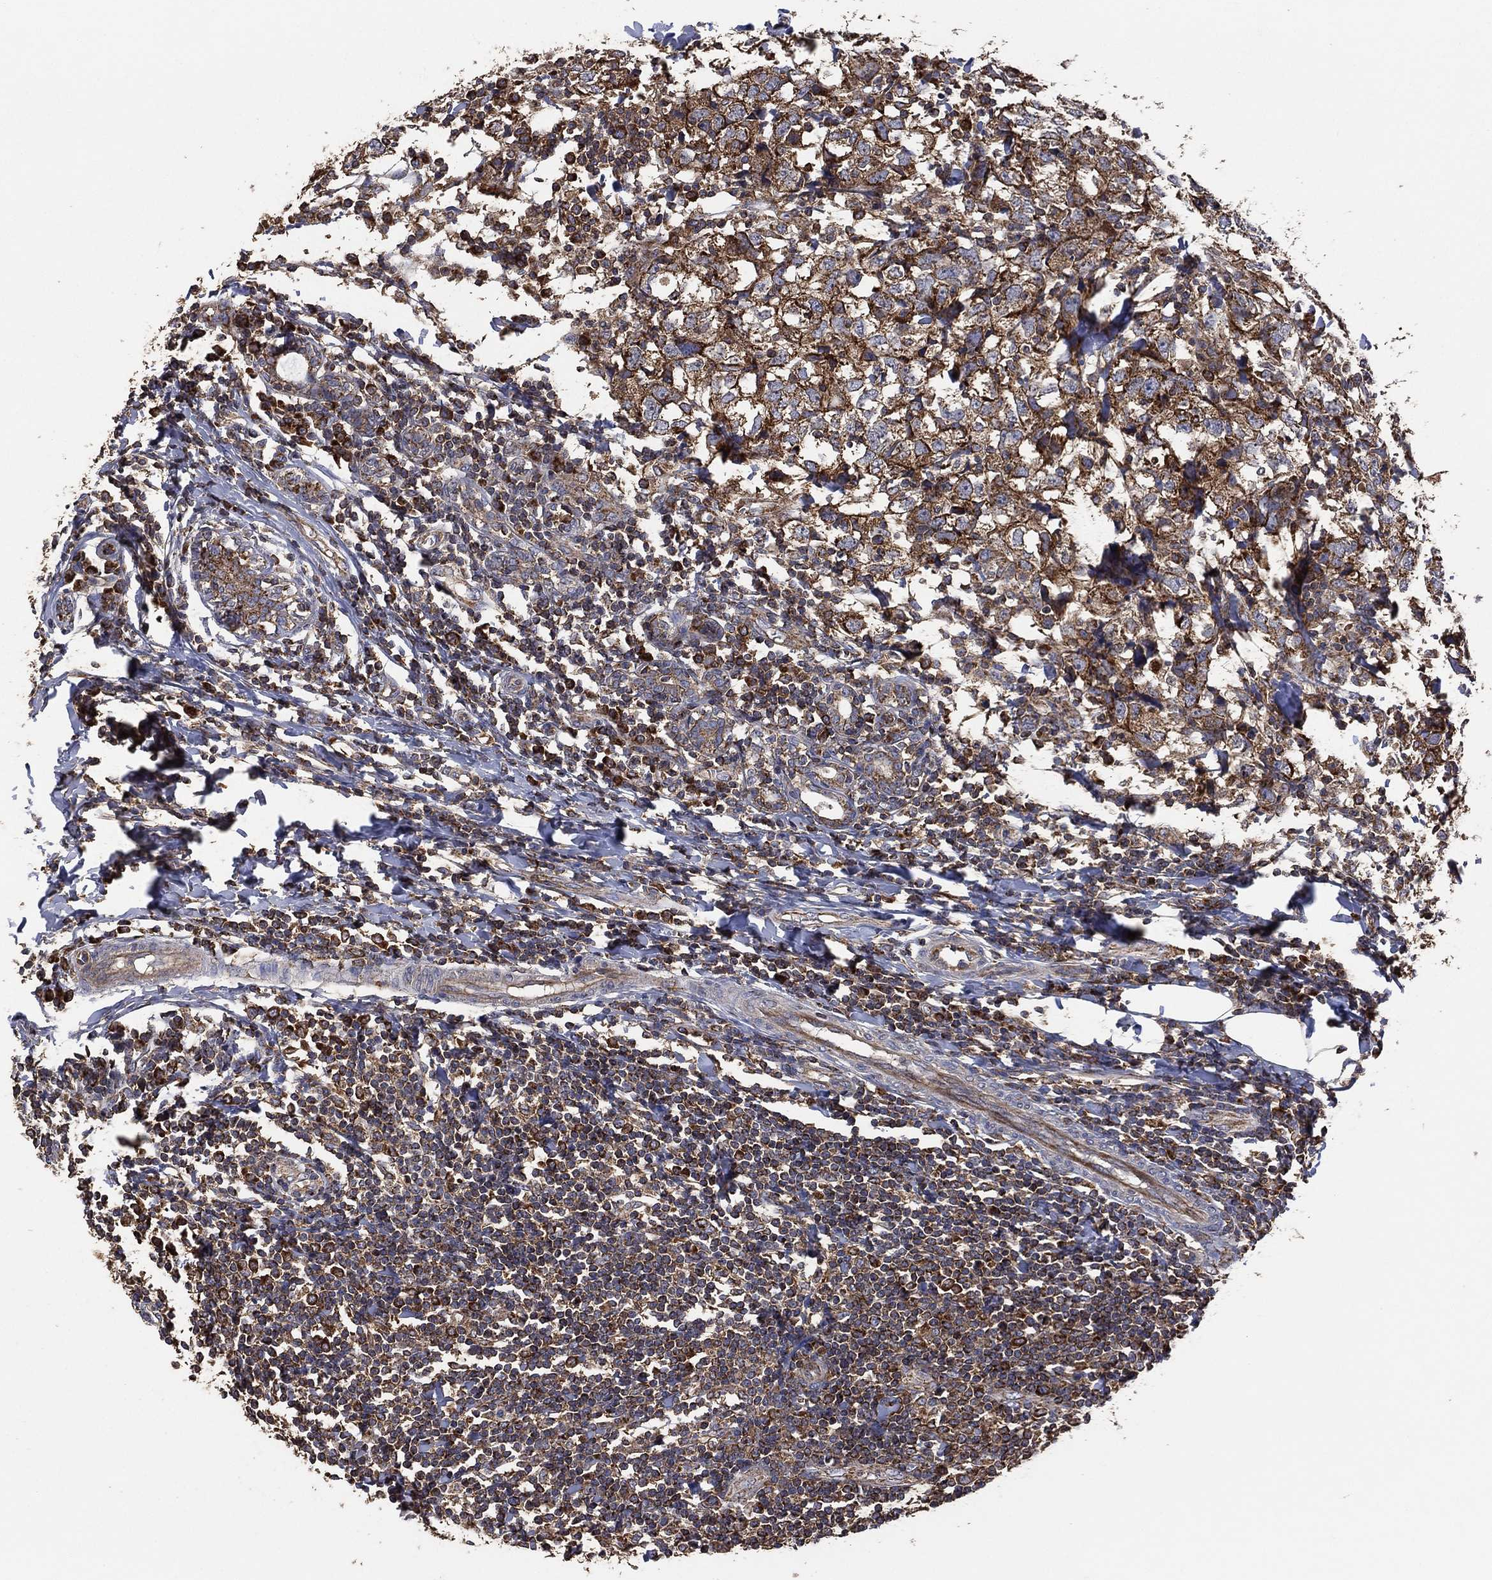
{"staining": {"intensity": "strong", "quantity": "25%-75%", "location": "cytoplasmic/membranous"}, "tissue": "breast cancer", "cell_type": "Tumor cells", "image_type": "cancer", "snomed": [{"axis": "morphology", "description": "Duct carcinoma"}, {"axis": "topography", "description": "Breast"}], "caption": "Human breast cancer stained with a protein marker exhibits strong staining in tumor cells.", "gene": "LIMD1", "patient": {"sex": "female", "age": 30}}